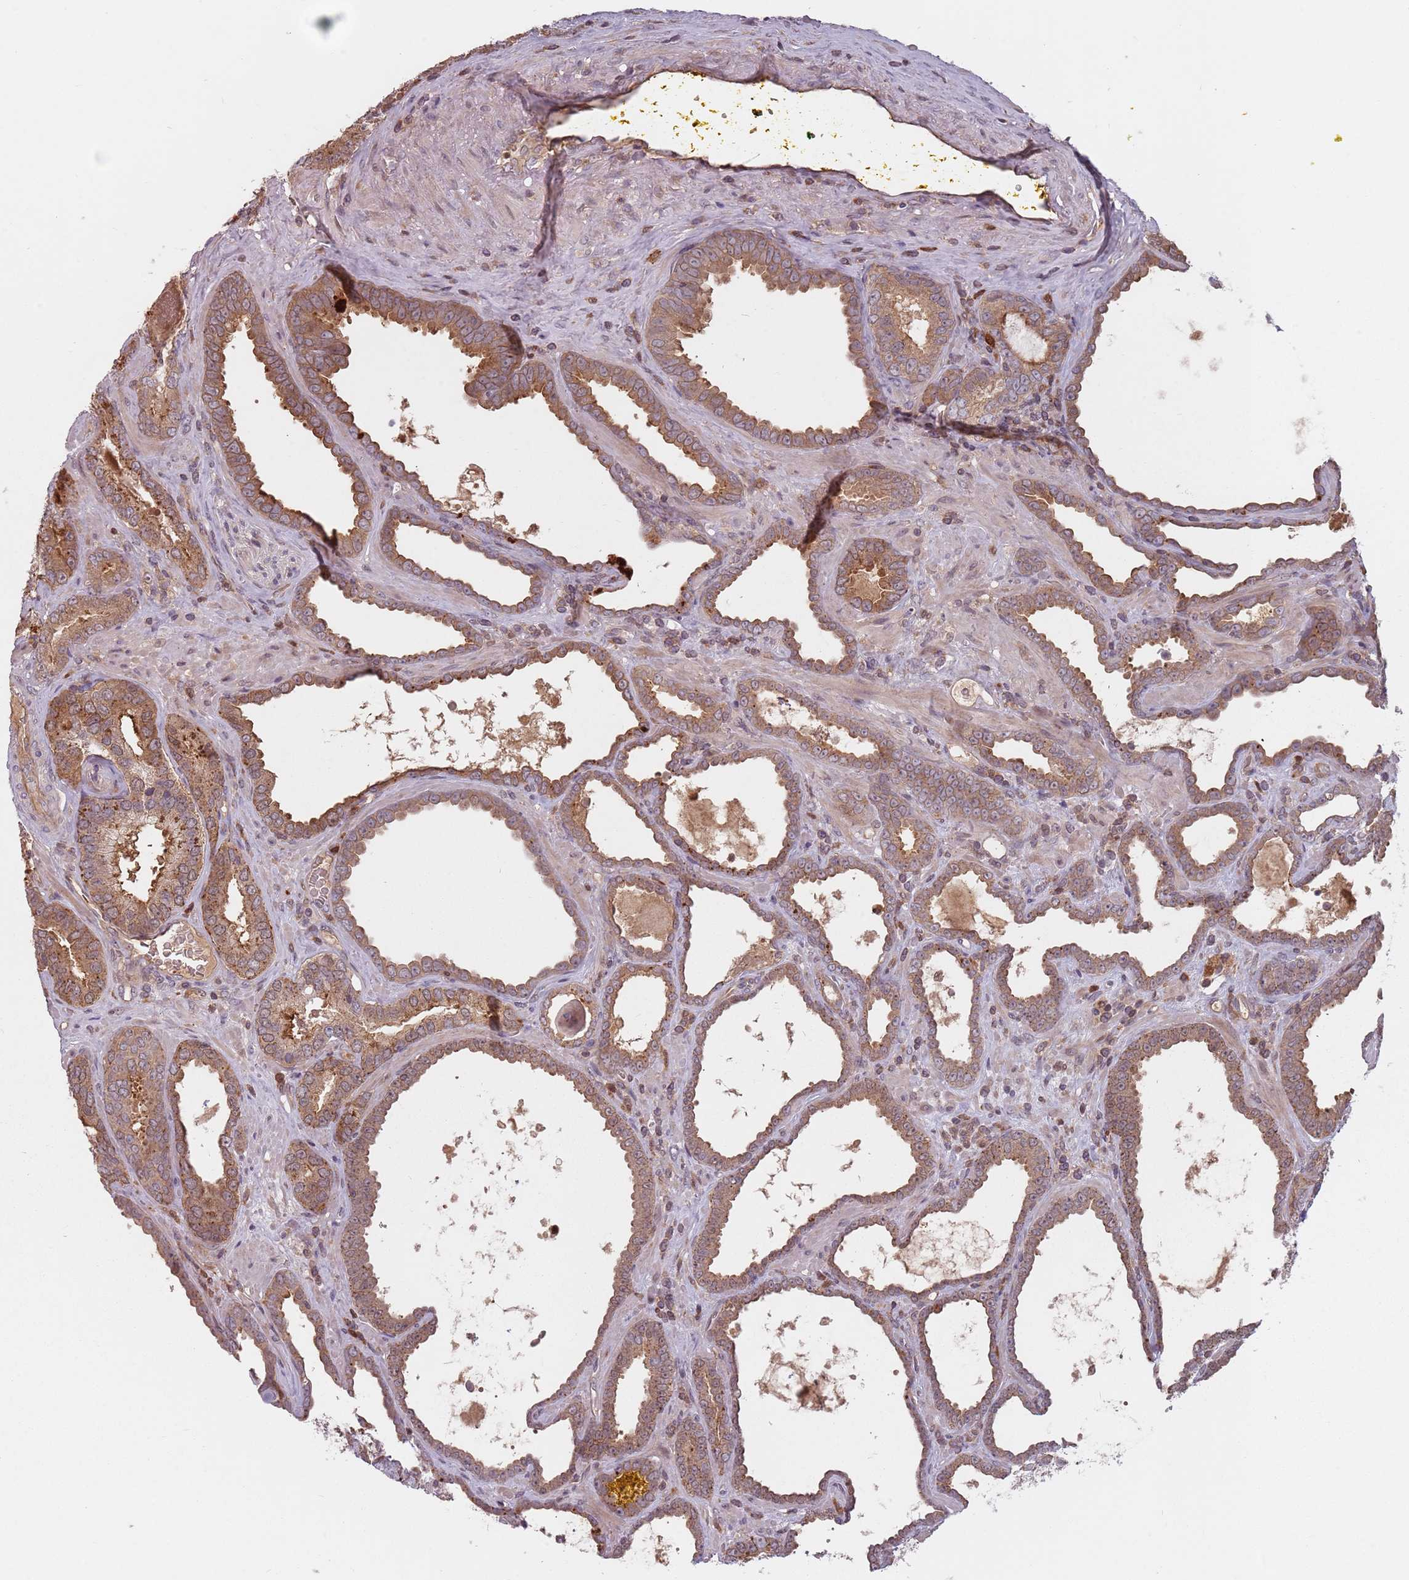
{"staining": {"intensity": "moderate", "quantity": "25%-75%", "location": "cytoplasmic/membranous"}, "tissue": "prostate cancer", "cell_type": "Tumor cells", "image_type": "cancer", "snomed": [{"axis": "morphology", "description": "Adenocarcinoma, High grade"}, {"axis": "topography", "description": "Prostate"}], "caption": "A brown stain labels moderate cytoplasmic/membranous expression of a protein in prostate adenocarcinoma (high-grade) tumor cells.", "gene": "GPR180", "patient": {"sex": "male", "age": 72}}